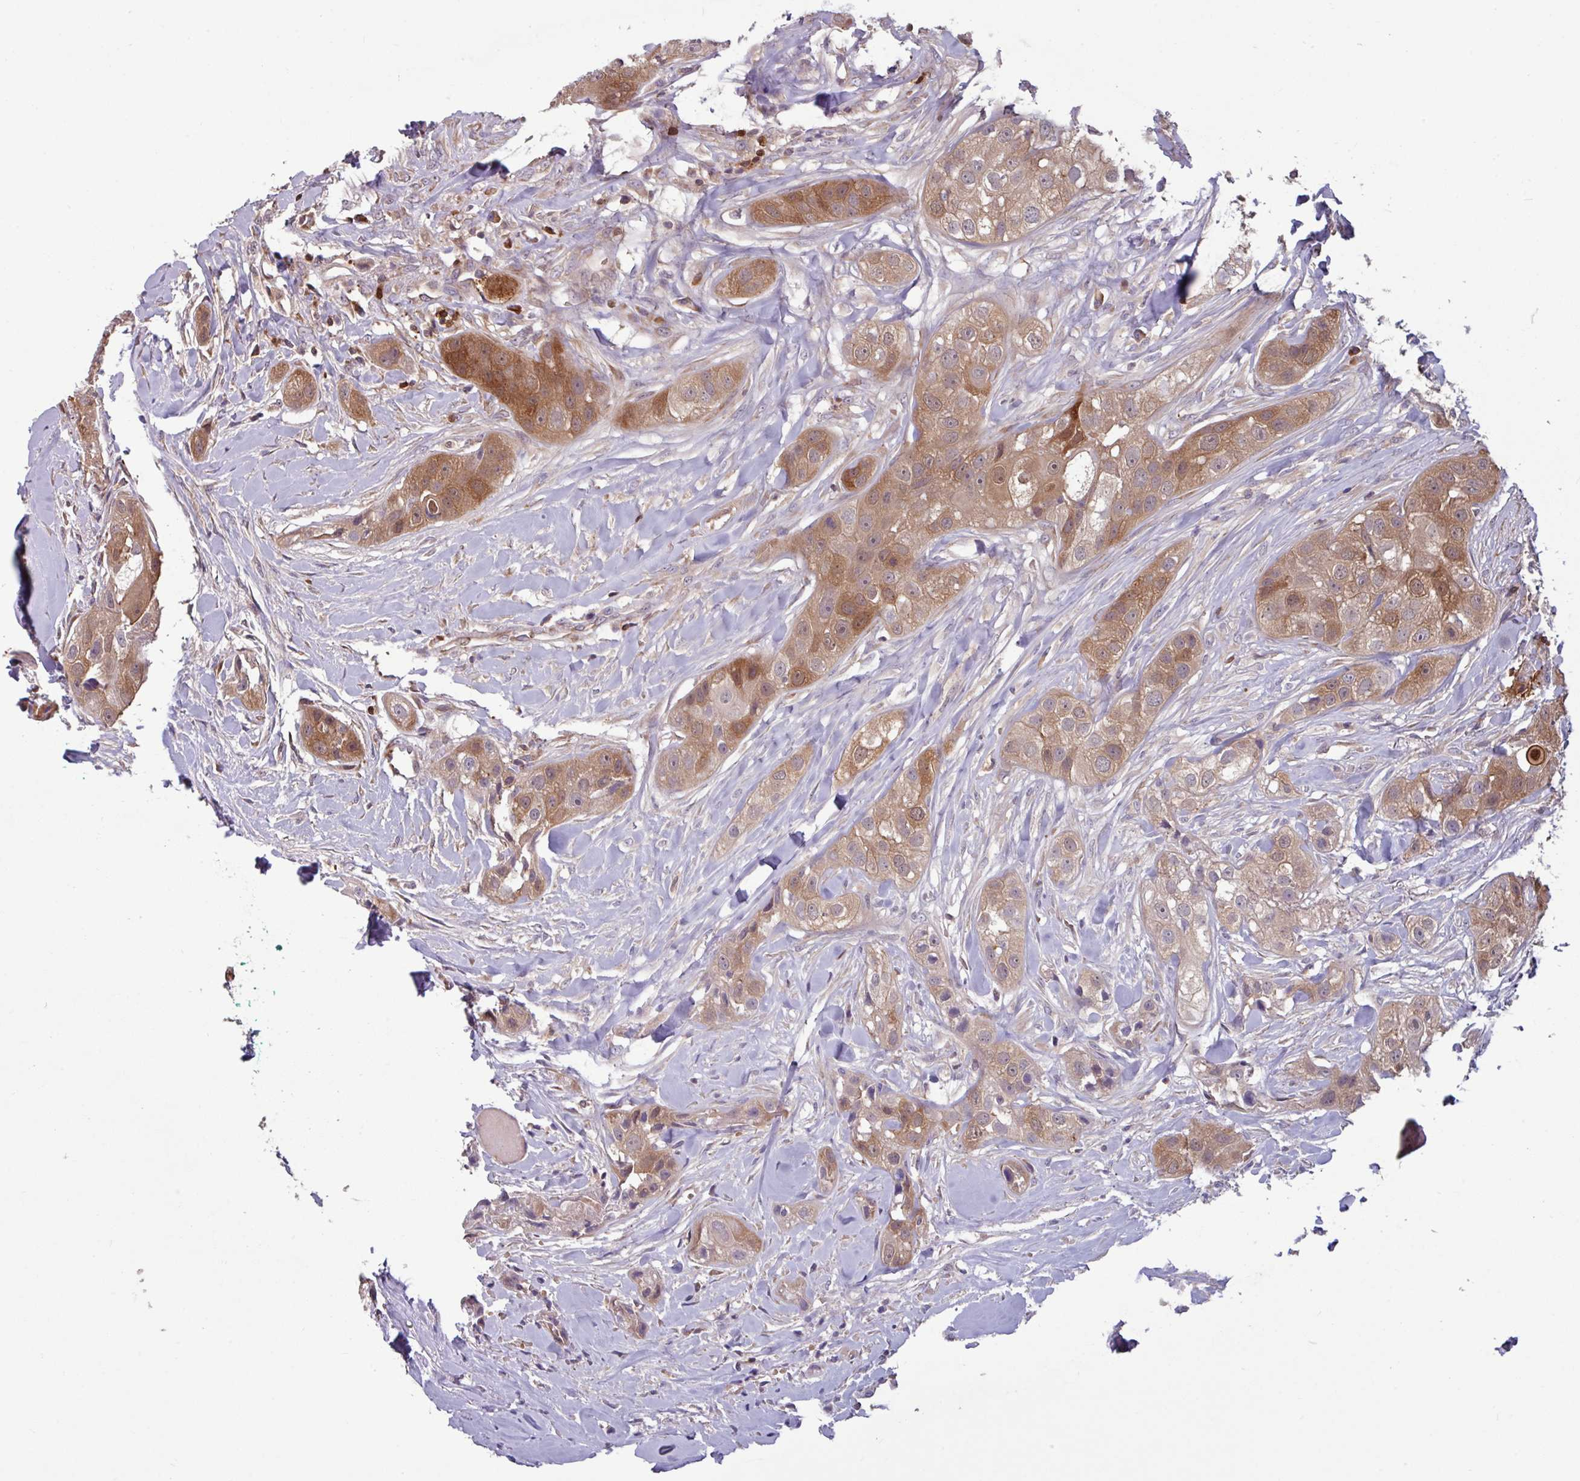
{"staining": {"intensity": "strong", "quantity": ">75%", "location": "cytoplasmic/membranous,nuclear"}, "tissue": "head and neck cancer", "cell_type": "Tumor cells", "image_type": "cancer", "snomed": [{"axis": "morphology", "description": "Normal tissue, NOS"}, {"axis": "morphology", "description": "Squamous cell carcinoma, NOS"}, {"axis": "topography", "description": "Skeletal muscle"}, {"axis": "topography", "description": "Head-Neck"}], "caption": "Approximately >75% of tumor cells in head and neck squamous cell carcinoma exhibit strong cytoplasmic/membranous and nuclear protein expression as visualized by brown immunohistochemical staining.", "gene": "SEC61G", "patient": {"sex": "male", "age": 51}}